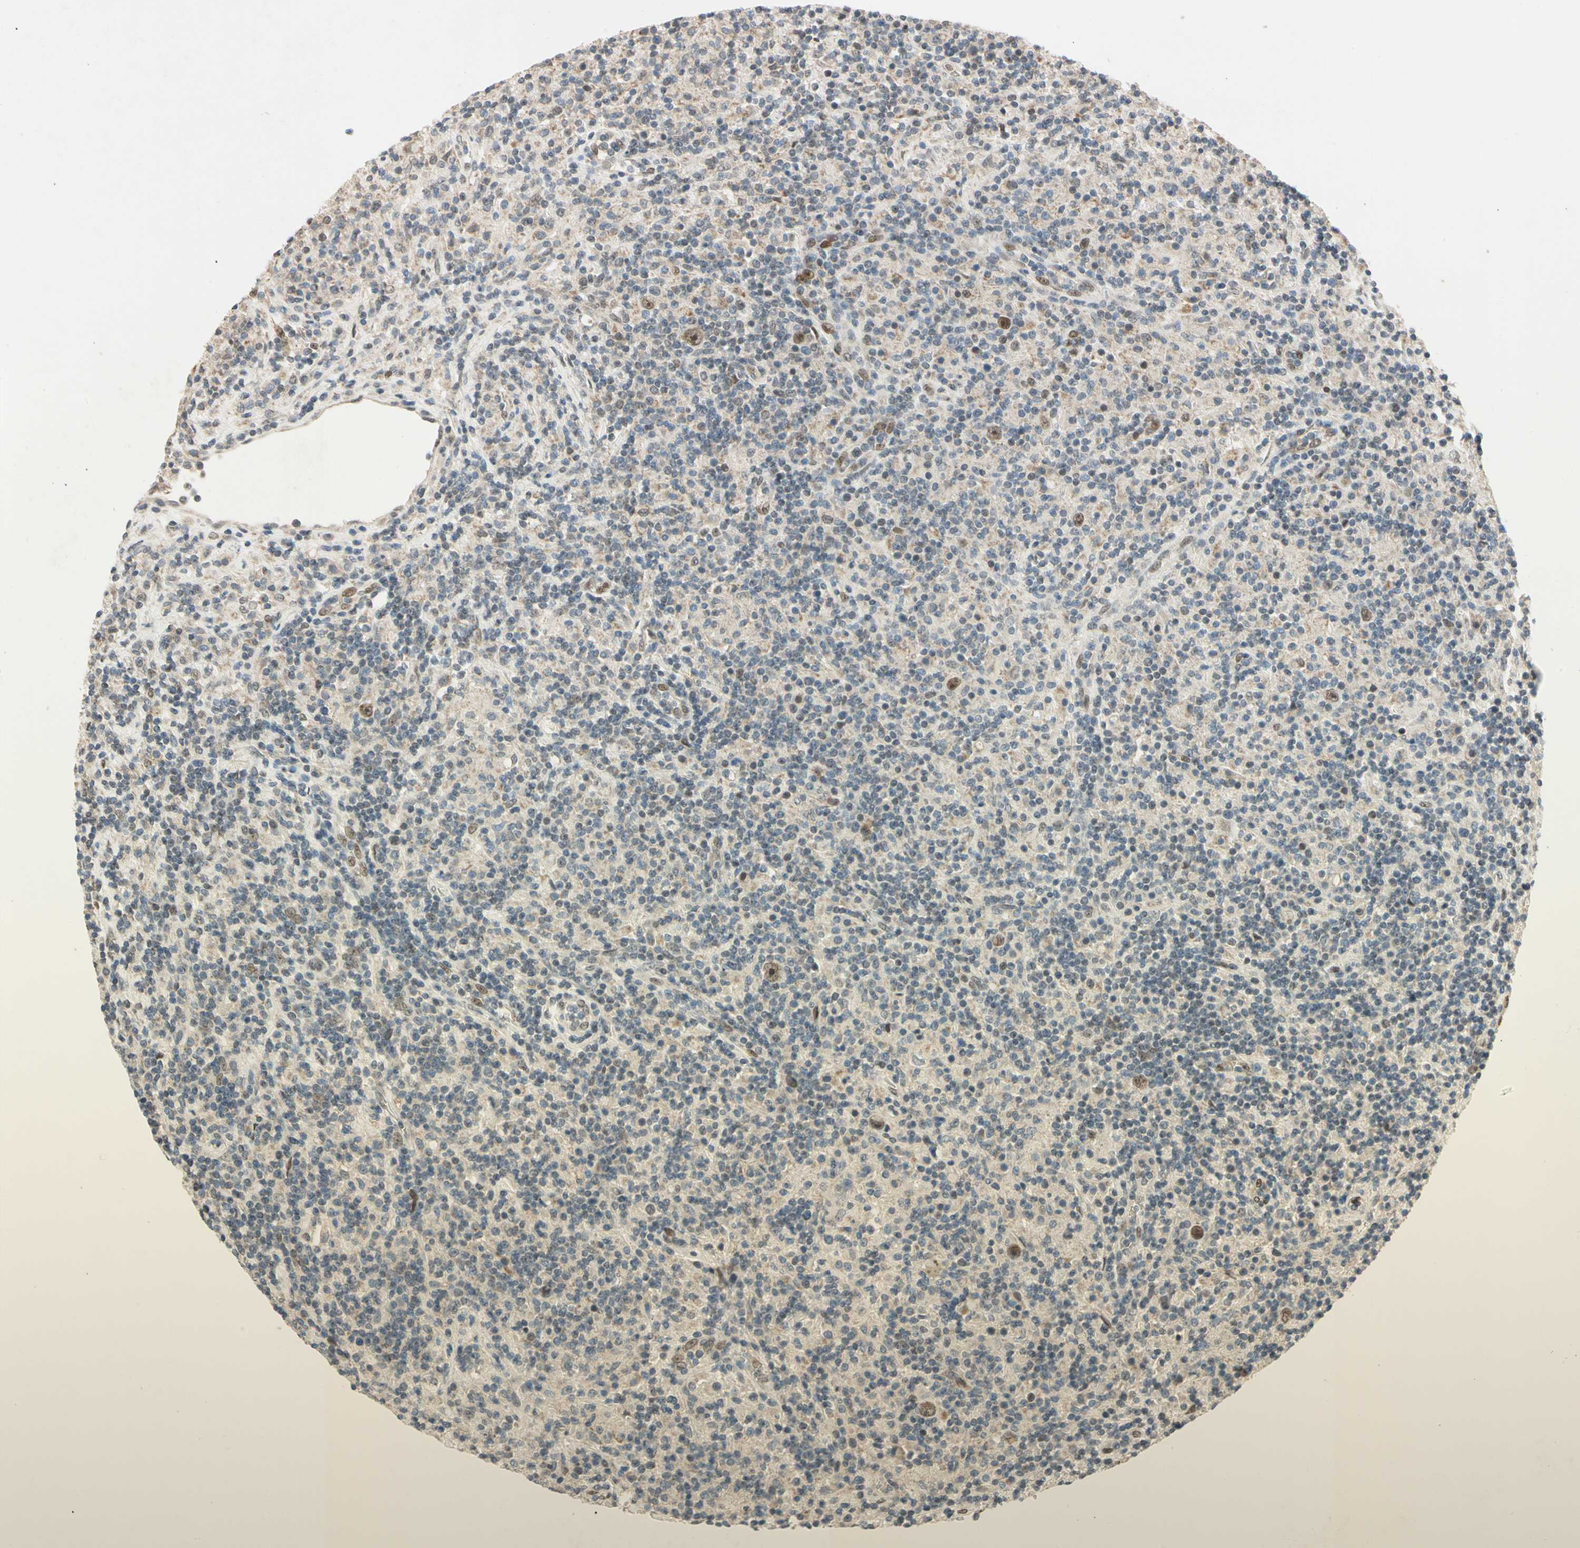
{"staining": {"intensity": "moderate", "quantity": ">75%", "location": "nuclear"}, "tissue": "lymphoma", "cell_type": "Tumor cells", "image_type": "cancer", "snomed": [{"axis": "morphology", "description": "Hodgkin's disease, NOS"}, {"axis": "topography", "description": "Lymph node"}], "caption": "Protein staining of Hodgkin's disease tissue displays moderate nuclear staining in approximately >75% of tumor cells.", "gene": "RIOX2", "patient": {"sex": "male", "age": 70}}